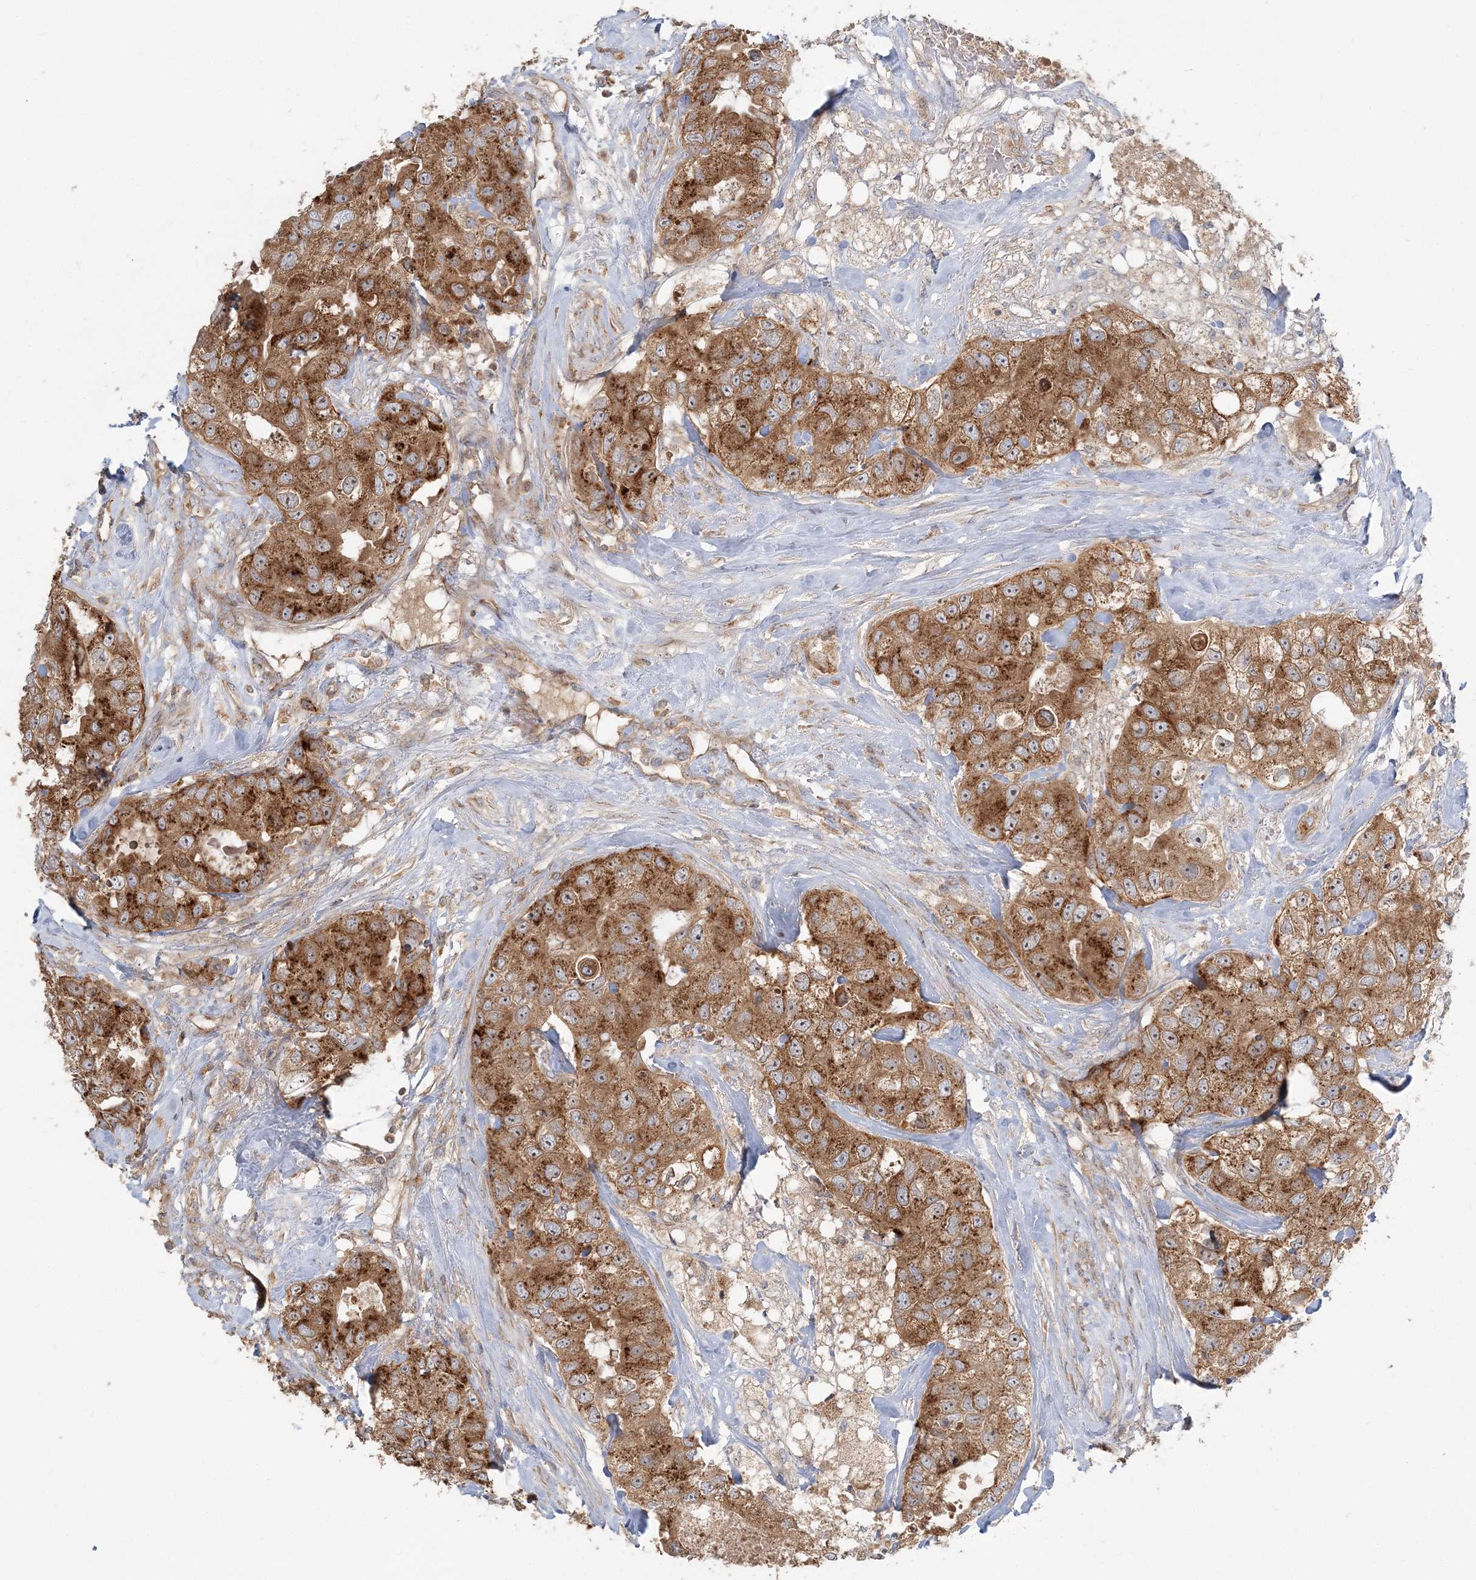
{"staining": {"intensity": "moderate", "quantity": ">75%", "location": "cytoplasmic/membranous"}, "tissue": "breast cancer", "cell_type": "Tumor cells", "image_type": "cancer", "snomed": [{"axis": "morphology", "description": "Duct carcinoma"}, {"axis": "topography", "description": "Breast"}], "caption": "A brown stain labels moderate cytoplasmic/membranous expression of a protein in human breast cancer (infiltrating ductal carcinoma) tumor cells.", "gene": "AP1AR", "patient": {"sex": "female", "age": 62}}